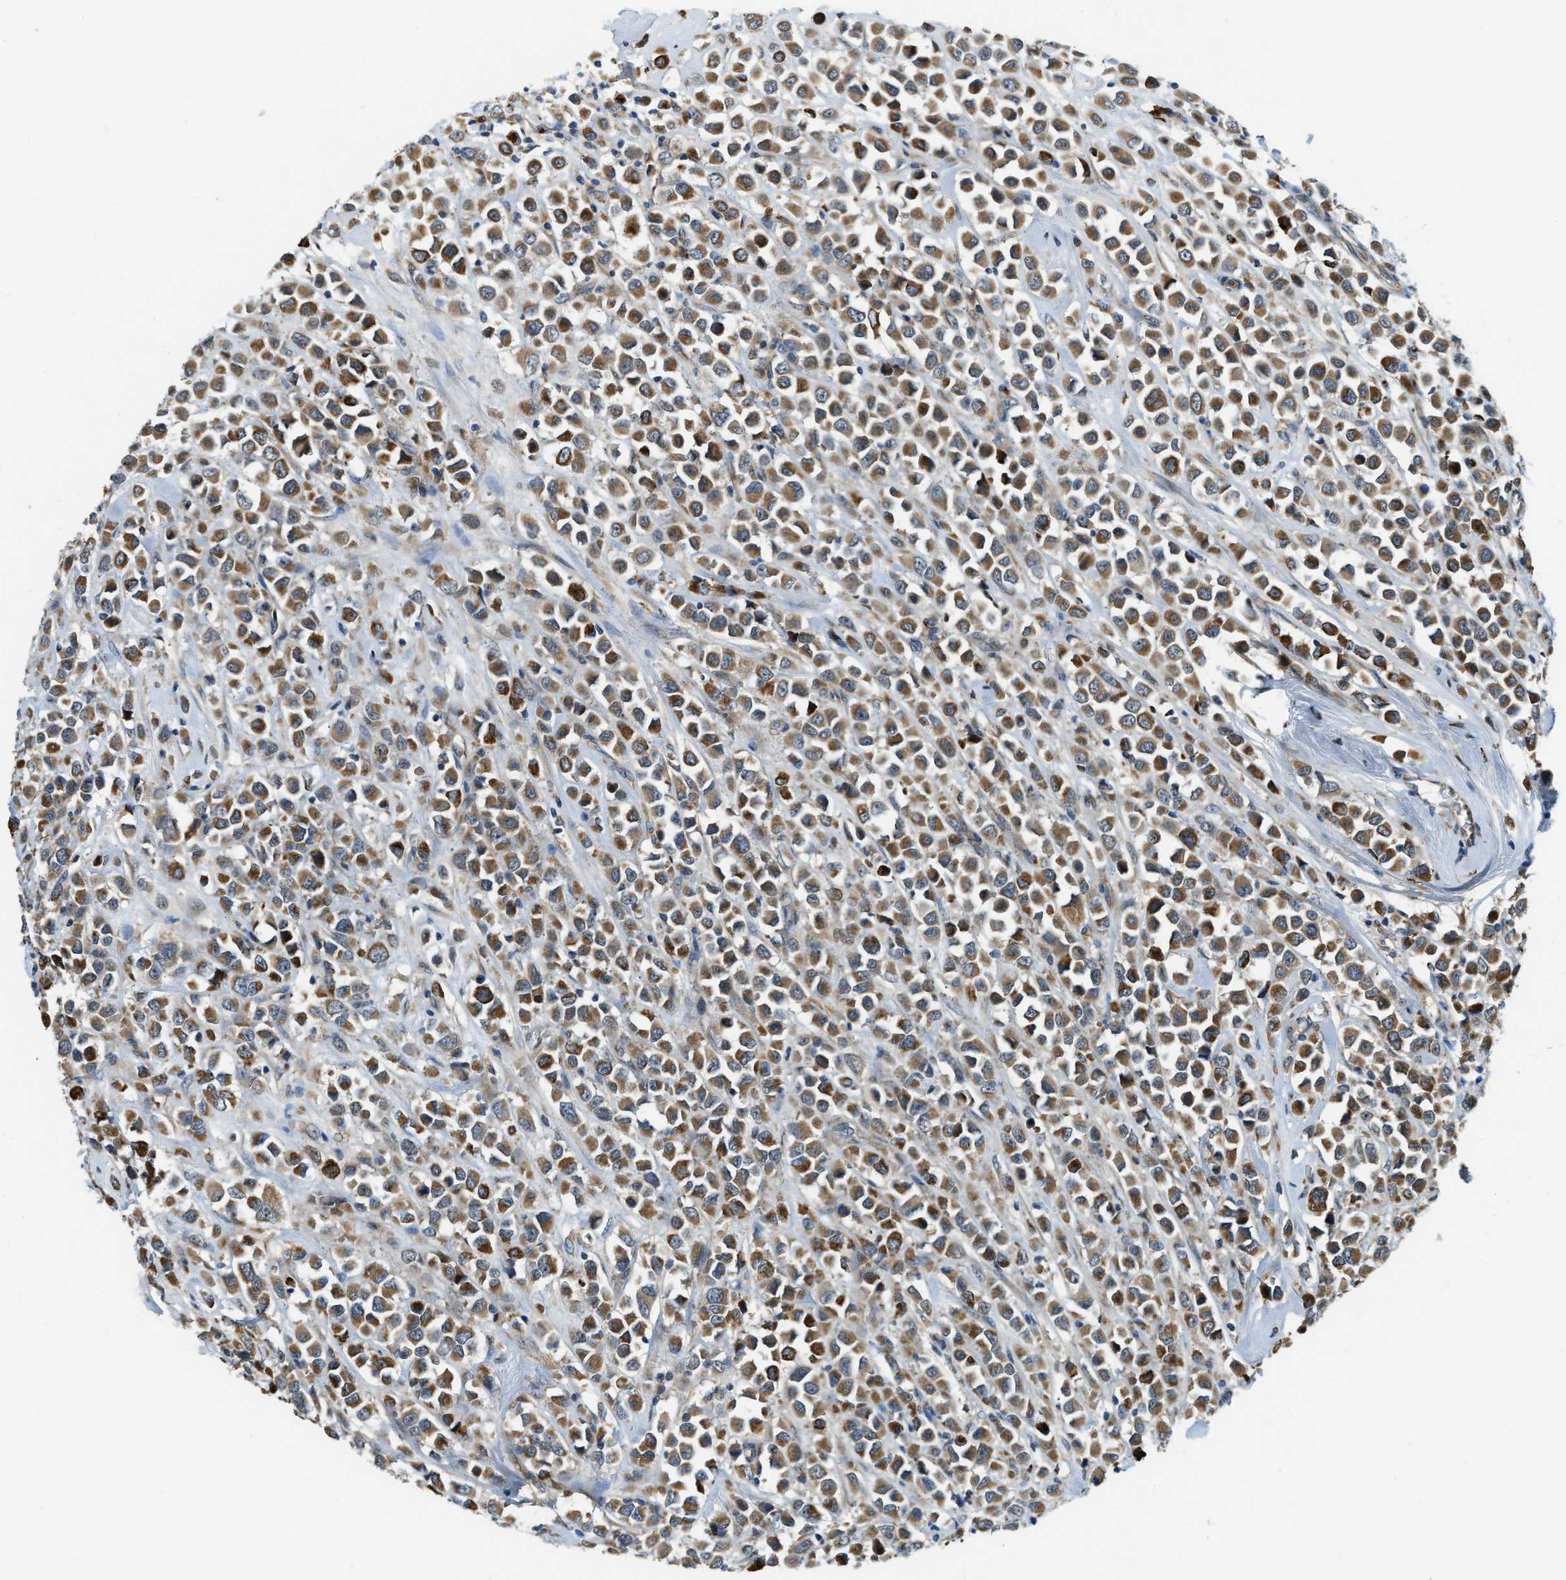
{"staining": {"intensity": "moderate", "quantity": ">75%", "location": "cytoplasmic/membranous"}, "tissue": "breast cancer", "cell_type": "Tumor cells", "image_type": "cancer", "snomed": [{"axis": "morphology", "description": "Duct carcinoma"}, {"axis": "topography", "description": "Breast"}], "caption": "Immunohistochemical staining of human breast cancer (intraductal carcinoma) shows medium levels of moderate cytoplasmic/membranous protein staining in approximately >75% of tumor cells.", "gene": "STARD3NL", "patient": {"sex": "female", "age": 61}}